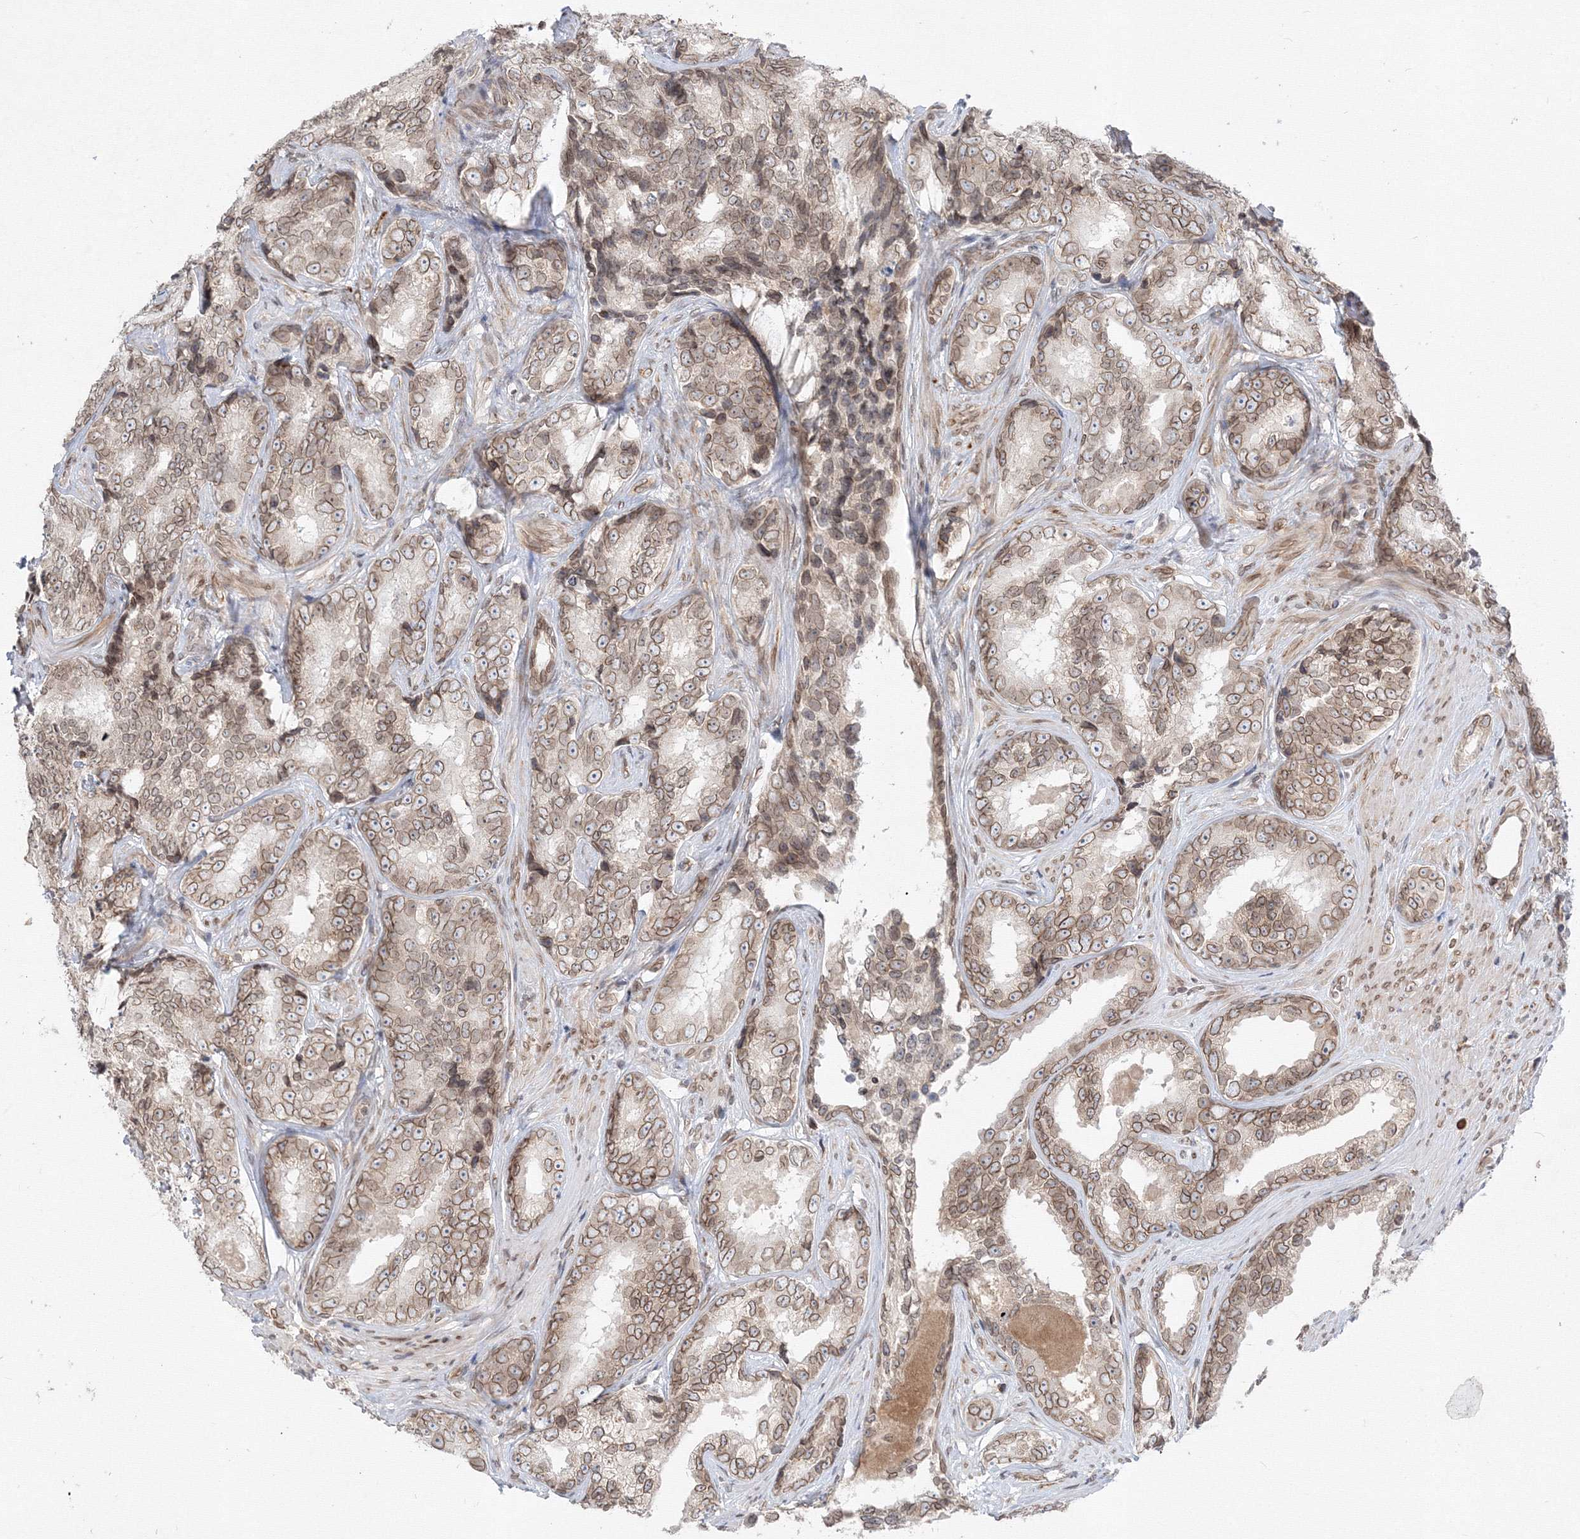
{"staining": {"intensity": "weak", "quantity": ">75%", "location": "cytoplasmic/membranous,nuclear"}, "tissue": "prostate cancer", "cell_type": "Tumor cells", "image_type": "cancer", "snomed": [{"axis": "morphology", "description": "Adenocarcinoma, High grade"}, {"axis": "topography", "description": "Prostate"}], "caption": "Approximately >75% of tumor cells in prostate adenocarcinoma (high-grade) demonstrate weak cytoplasmic/membranous and nuclear protein positivity as visualized by brown immunohistochemical staining.", "gene": "DNAJB2", "patient": {"sex": "male", "age": 66}}